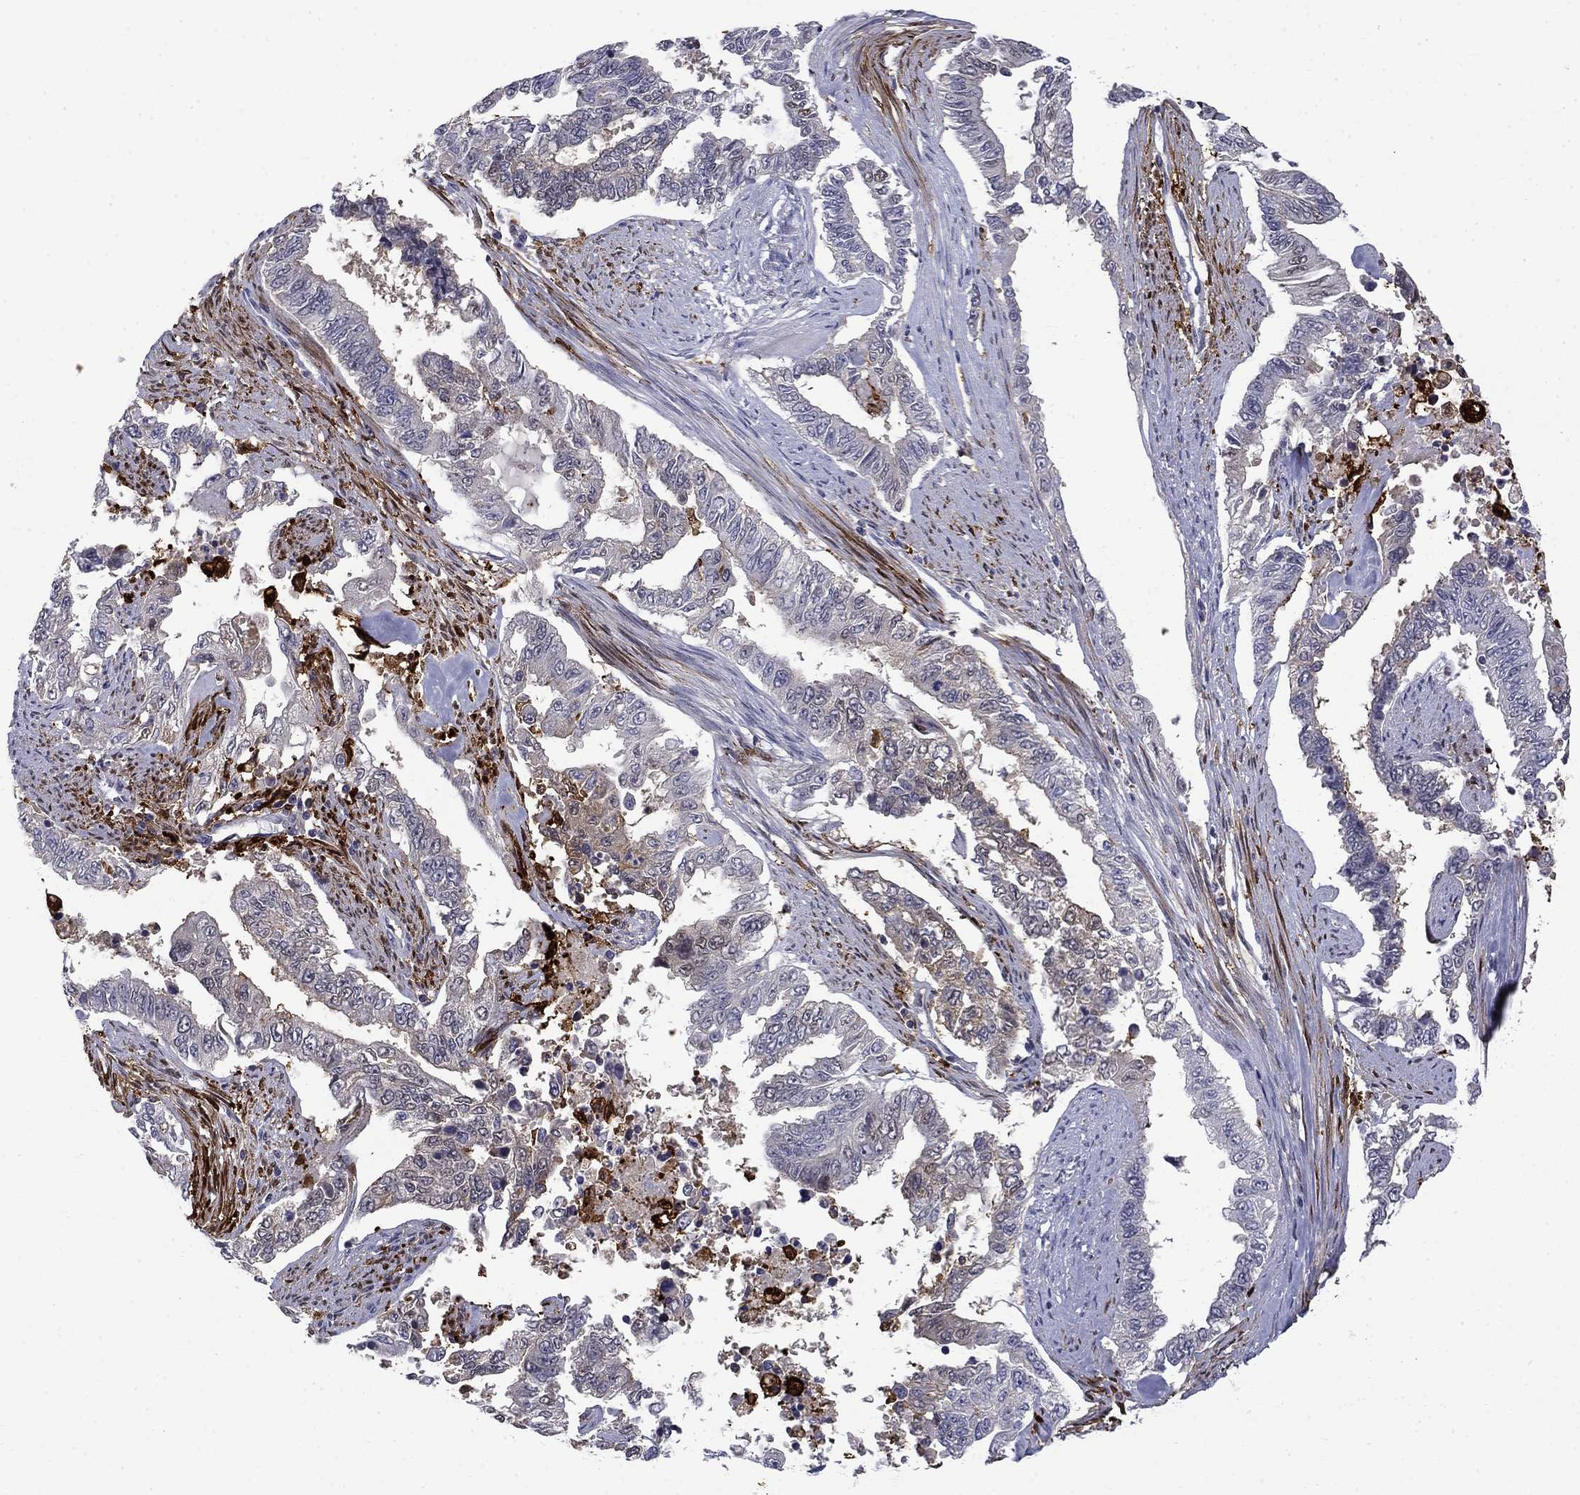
{"staining": {"intensity": "weak", "quantity": "<25%", "location": "cytoplasmic/membranous"}, "tissue": "endometrial cancer", "cell_type": "Tumor cells", "image_type": "cancer", "snomed": [{"axis": "morphology", "description": "Adenocarcinoma, NOS"}, {"axis": "topography", "description": "Uterus"}], "caption": "Tumor cells show no significant protein positivity in endometrial cancer.", "gene": "PCBP3", "patient": {"sex": "female", "age": 59}}